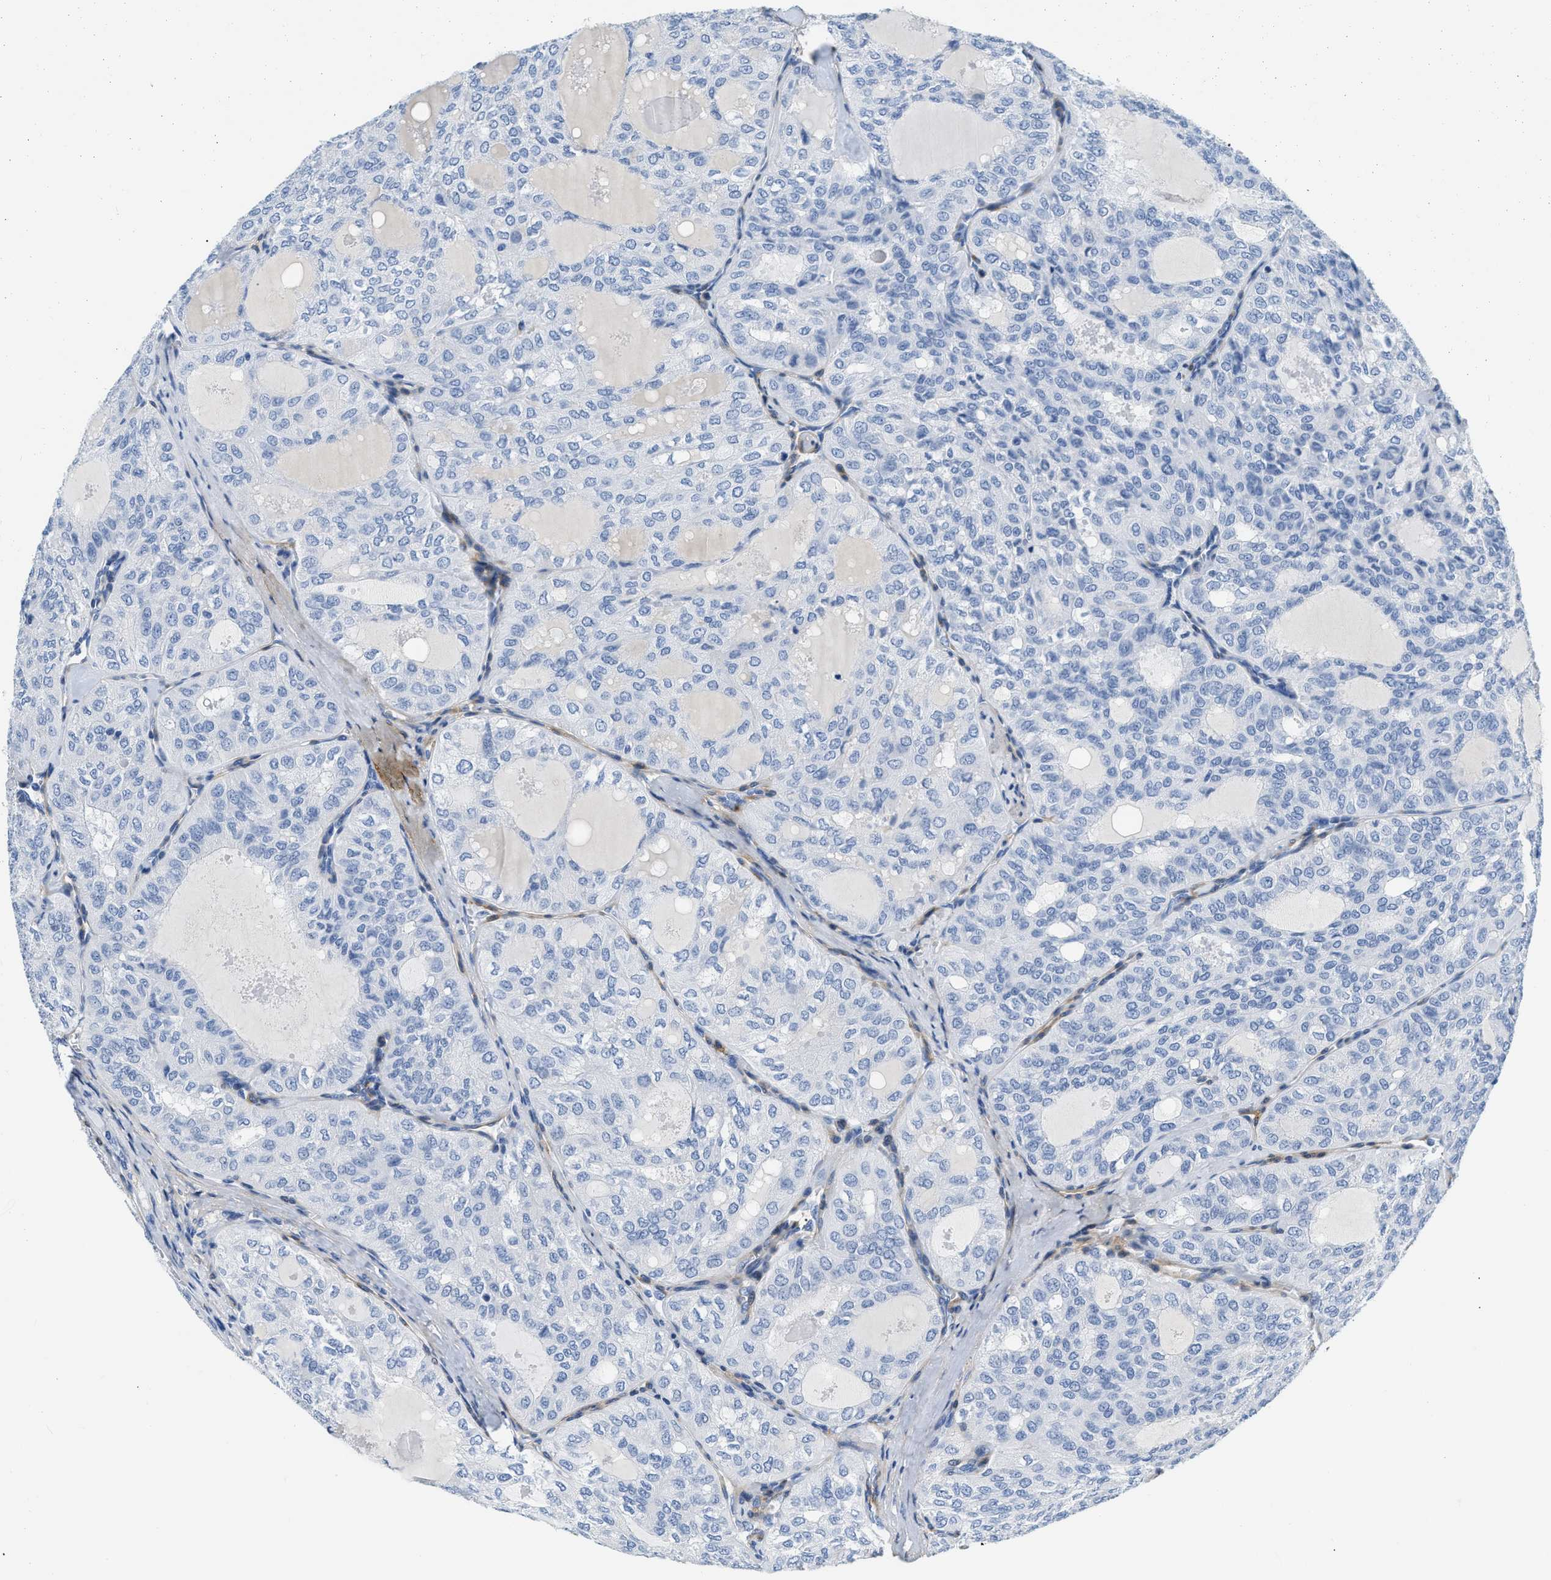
{"staining": {"intensity": "negative", "quantity": "none", "location": "none"}, "tissue": "thyroid cancer", "cell_type": "Tumor cells", "image_type": "cancer", "snomed": [{"axis": "morphology", "description": "Follicular adenoma carcinoma, NOS"}, {"axis": "topography", "description": "Thyroid gland"}], "caption": "This micrograph is of thyroid cancer stained with IHC to label a protein in brown with the nuclei are counter-stained blue. There is no positivity in tumor cells.", "gene": "PDGFRB", "patient": {"sex": "male", "age": 75}}